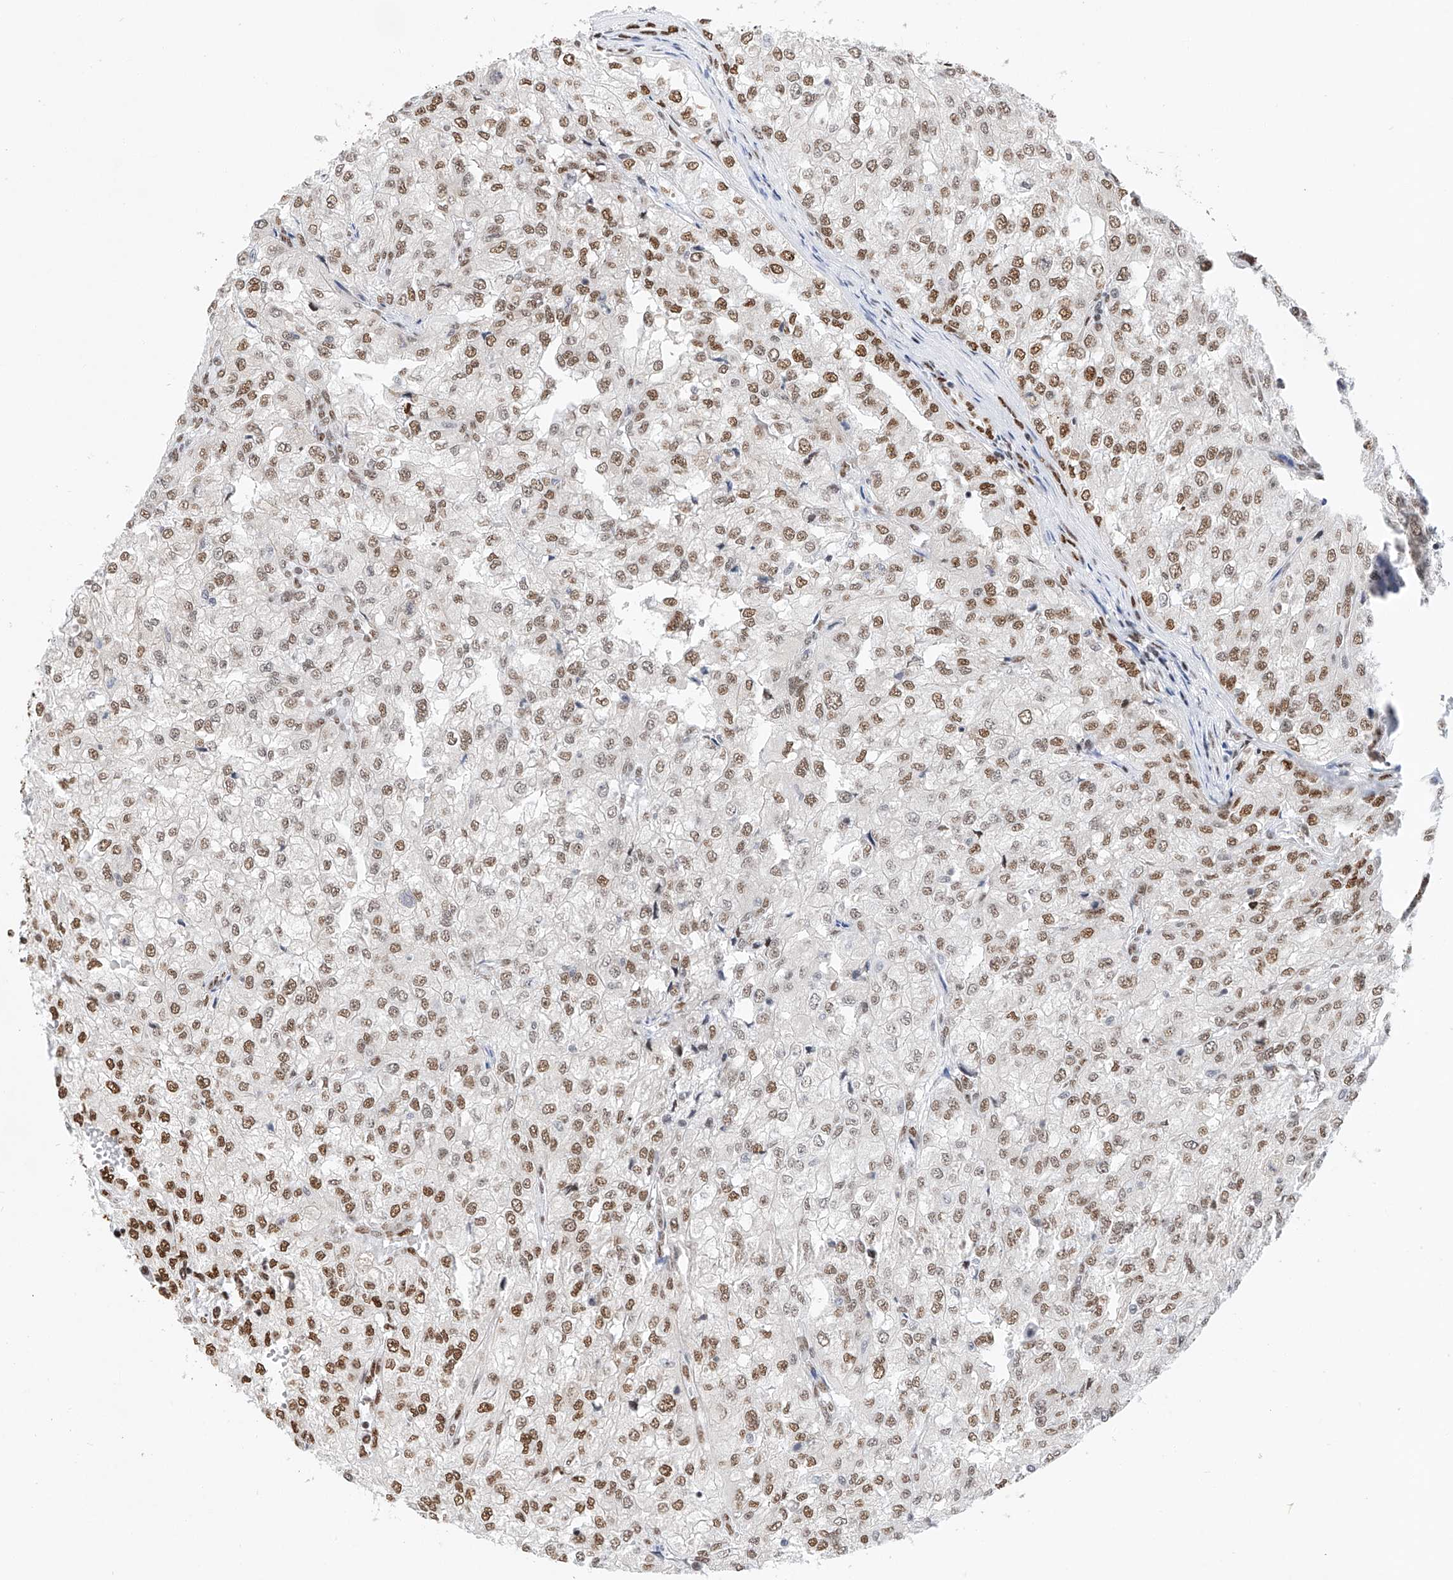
{"staining": {"intensity": "moderate", "quantity": ">75%", "location": "nuclear"}, "tissue": "renal cancer", "cell_type": "Tumor cells", "image_type": "cancer", "snomed": [{"axis": "morphology", "description": "Adenocarcinoma, NOS"}, {"axis": "topography", "description": "Kidney"}], "caption": "Immunohistochemistry (IHC) (DAB) staining of human adenocarcinoma (renal) exhibits moderate nuclear protein expression in about >75% of tumor cells.", "gene": "SRSF6", "patient": {"sex": "female", "age": 54}}